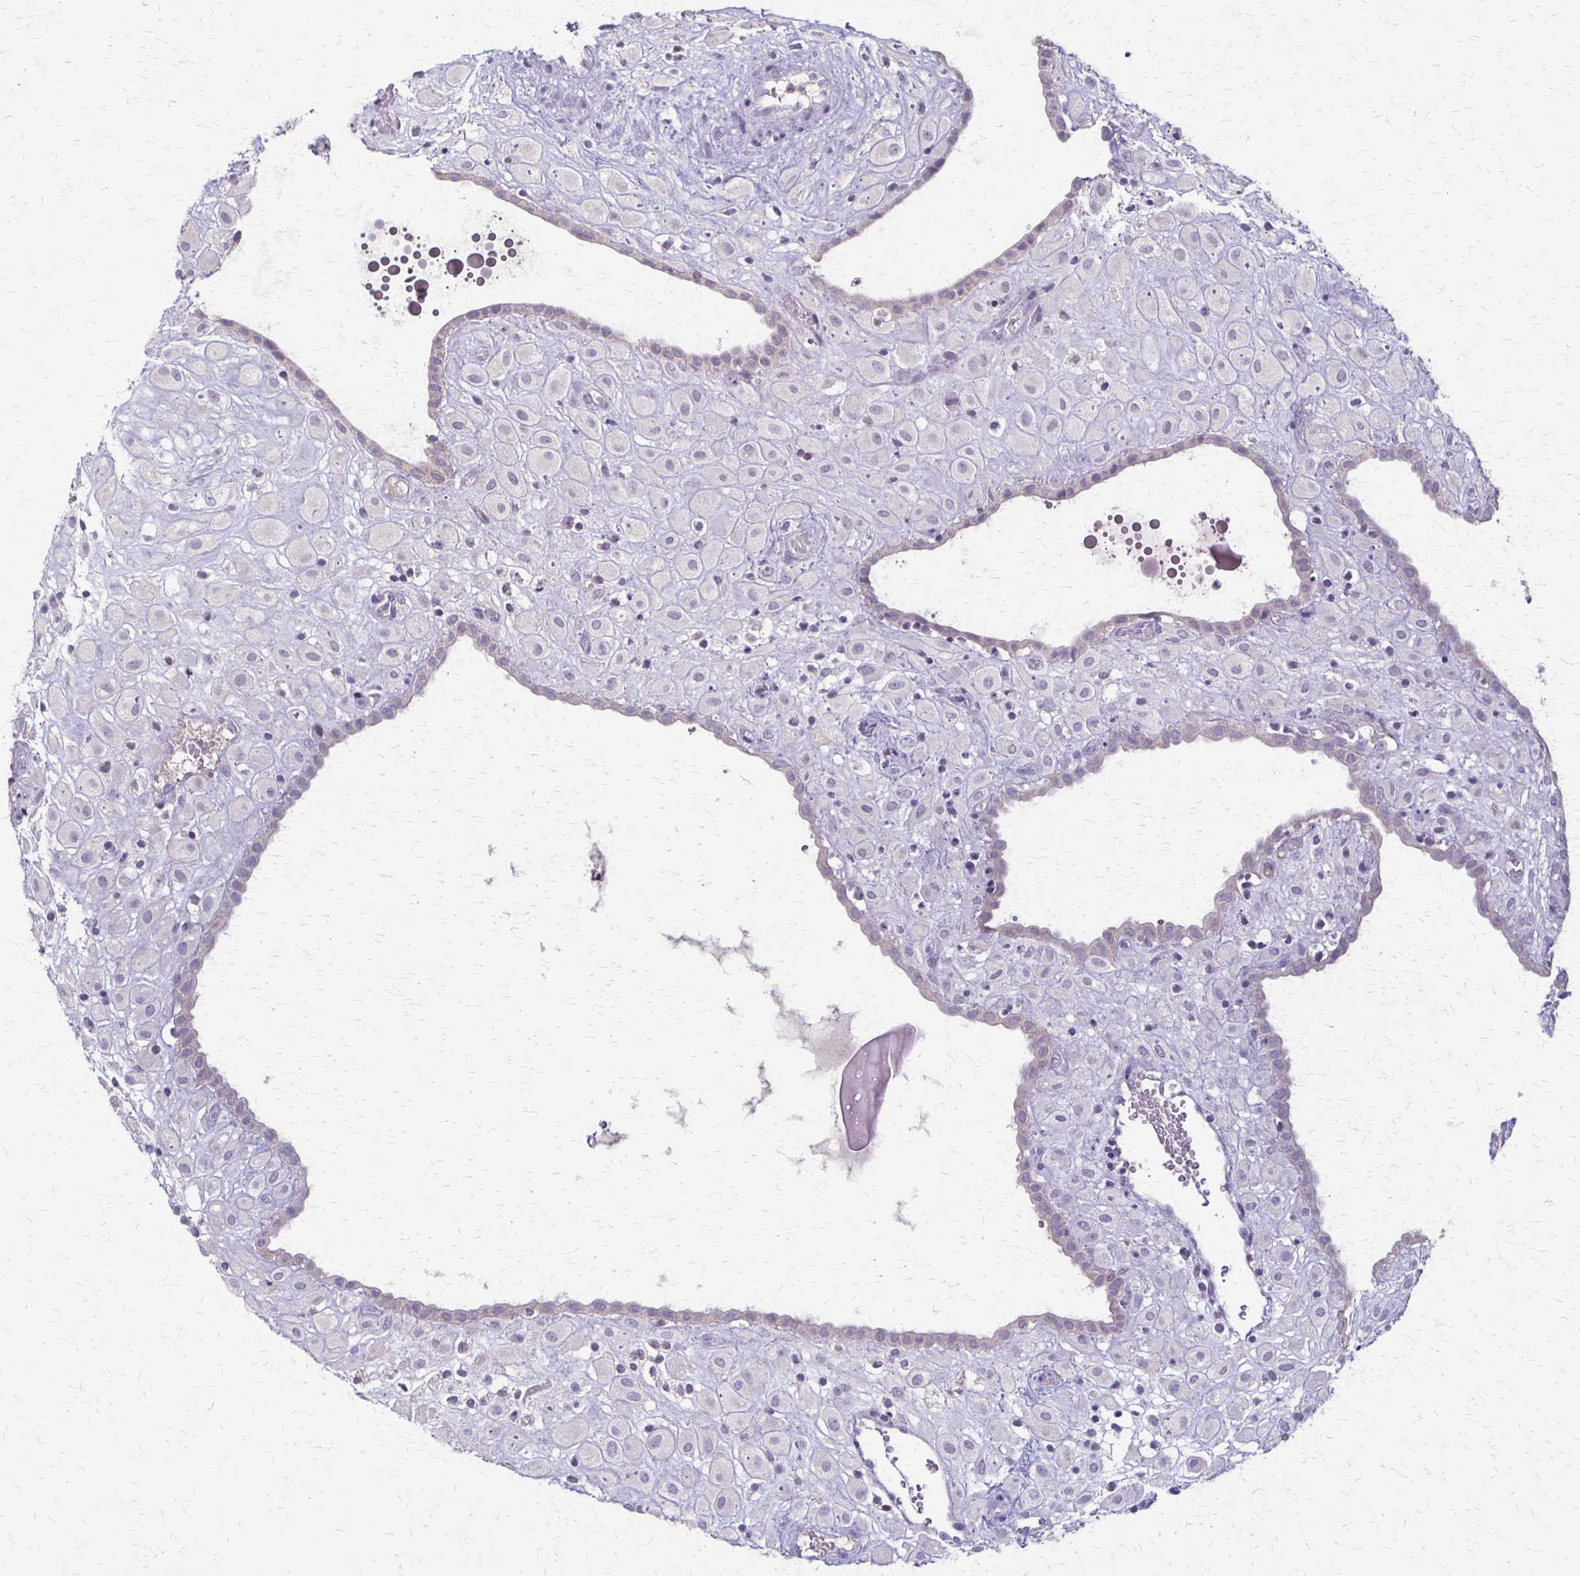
{"staining": {"intensity": "negative", "quantity": "none", "location": "none"}, "tissue": "placenta", "cell_type": "Decidual cells", "image_type": "normal", "snomed": [{"axis": "morphology", "description": "Normal tissue, NOS"}, {"axis": "topography", "description": "Placenta"}], "caption": "Immunohistochemical staining of benign placenta reveals no significant positivity in decidual cells.", "gene": "SLC35E2B", "patient": {"sex": "female", "age": 24}}